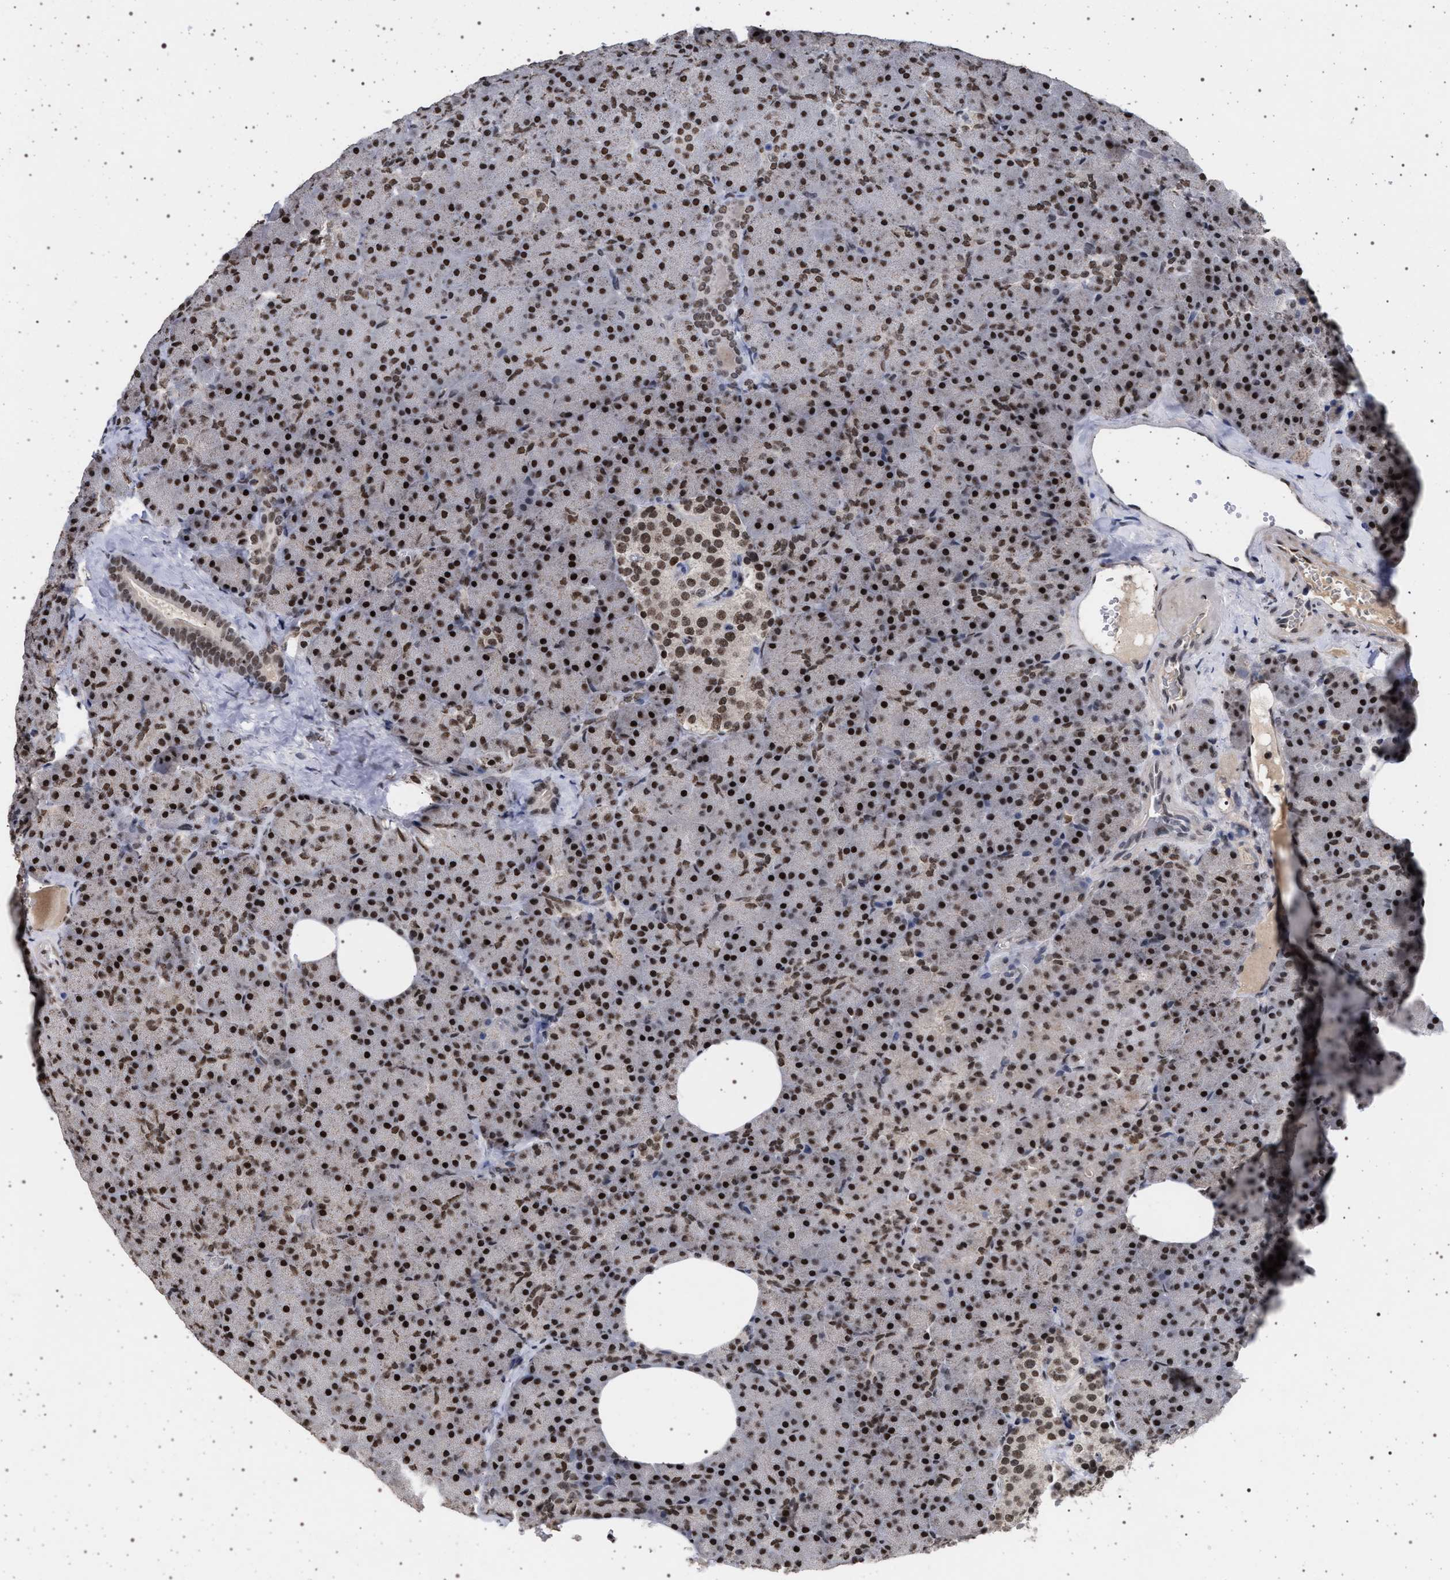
{"staining": {"intensity": "moderate", "quantity": "25%-75%", "location": "nuclear"}, "tissue": "pancreas", "cell_type": "Exocrine glandular cells", "image_type": "normal", "snomed": [{"axis": "morphology", "description": "Normal tissue, NOS"}, {"axis": "morphology", "description": "Carcinoid, malignant, NOS"}, {"axis": "topography", "description": "Pancreas"}], "caption": "IHC of unremarkable human pancreas exhibits medium levels of moderate nuclear expression in approximately 25%-75% of exocrine glandular cells.", "gene": "PHF12", "patient": {"sex": "female", "age": 35}}